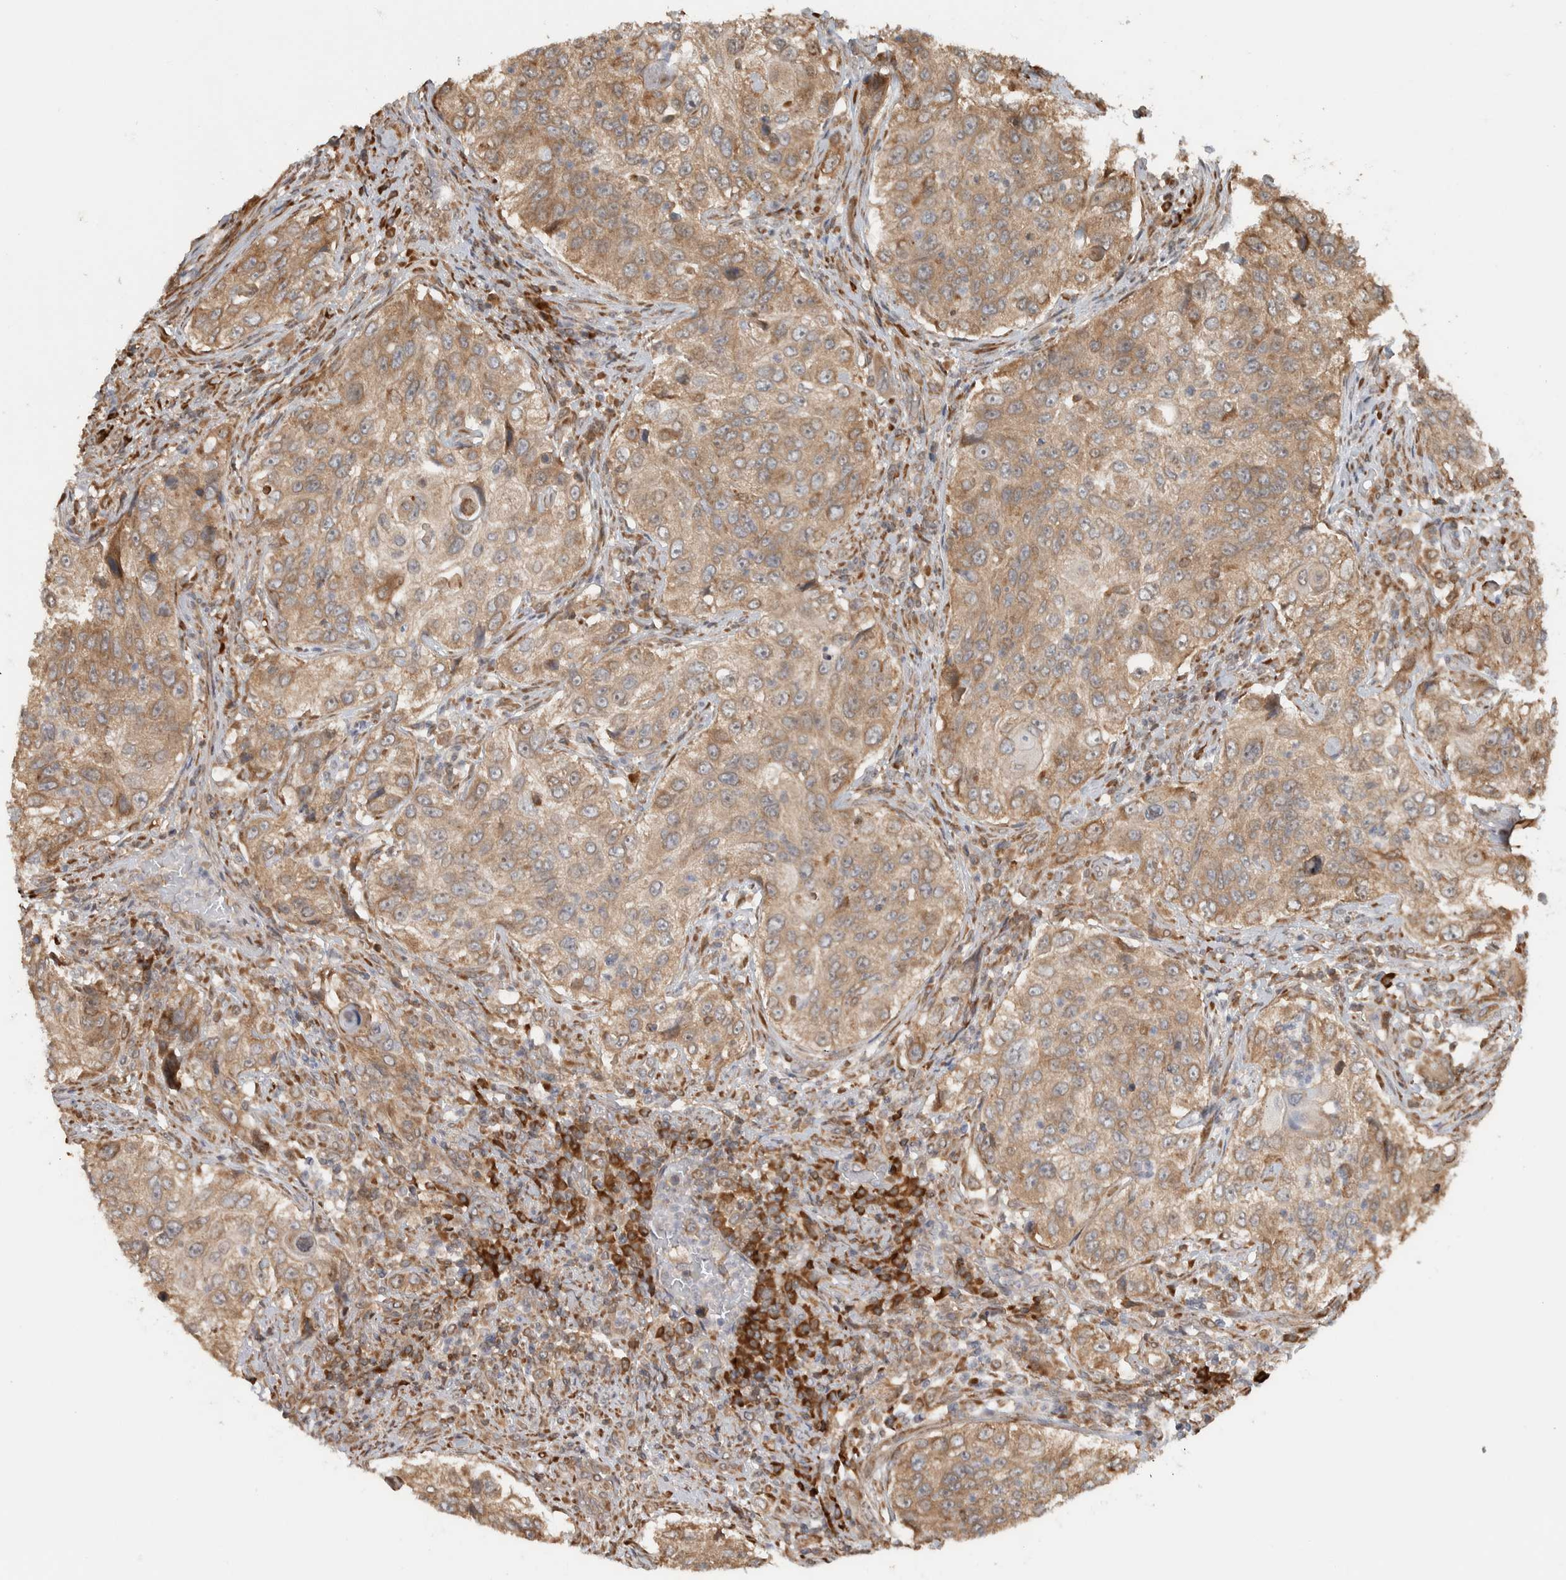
{"staining": {"intensity": "moderate", "quantity": ">75%", "location": "cytoplasmic/membranous"}, "tissue": "urothelial cancer", "cell_type": "Tumor cells", "image_type": "cancer", "snomed": [{"axis": "morphology", "description": "Urothelial carcinoma, High grade"}, {"axis": "topography", "description": "Urinary bladder"}], "caption": "The photomicrograph shows immunohistochemical staining of high-grade urothelial carcinoma. There is moderate cytoplasmic/membranous positivity is identified in about >75% of tumor cells.", "gene": "CNTROB", "patient": {"sex": "female", "age": 60}}